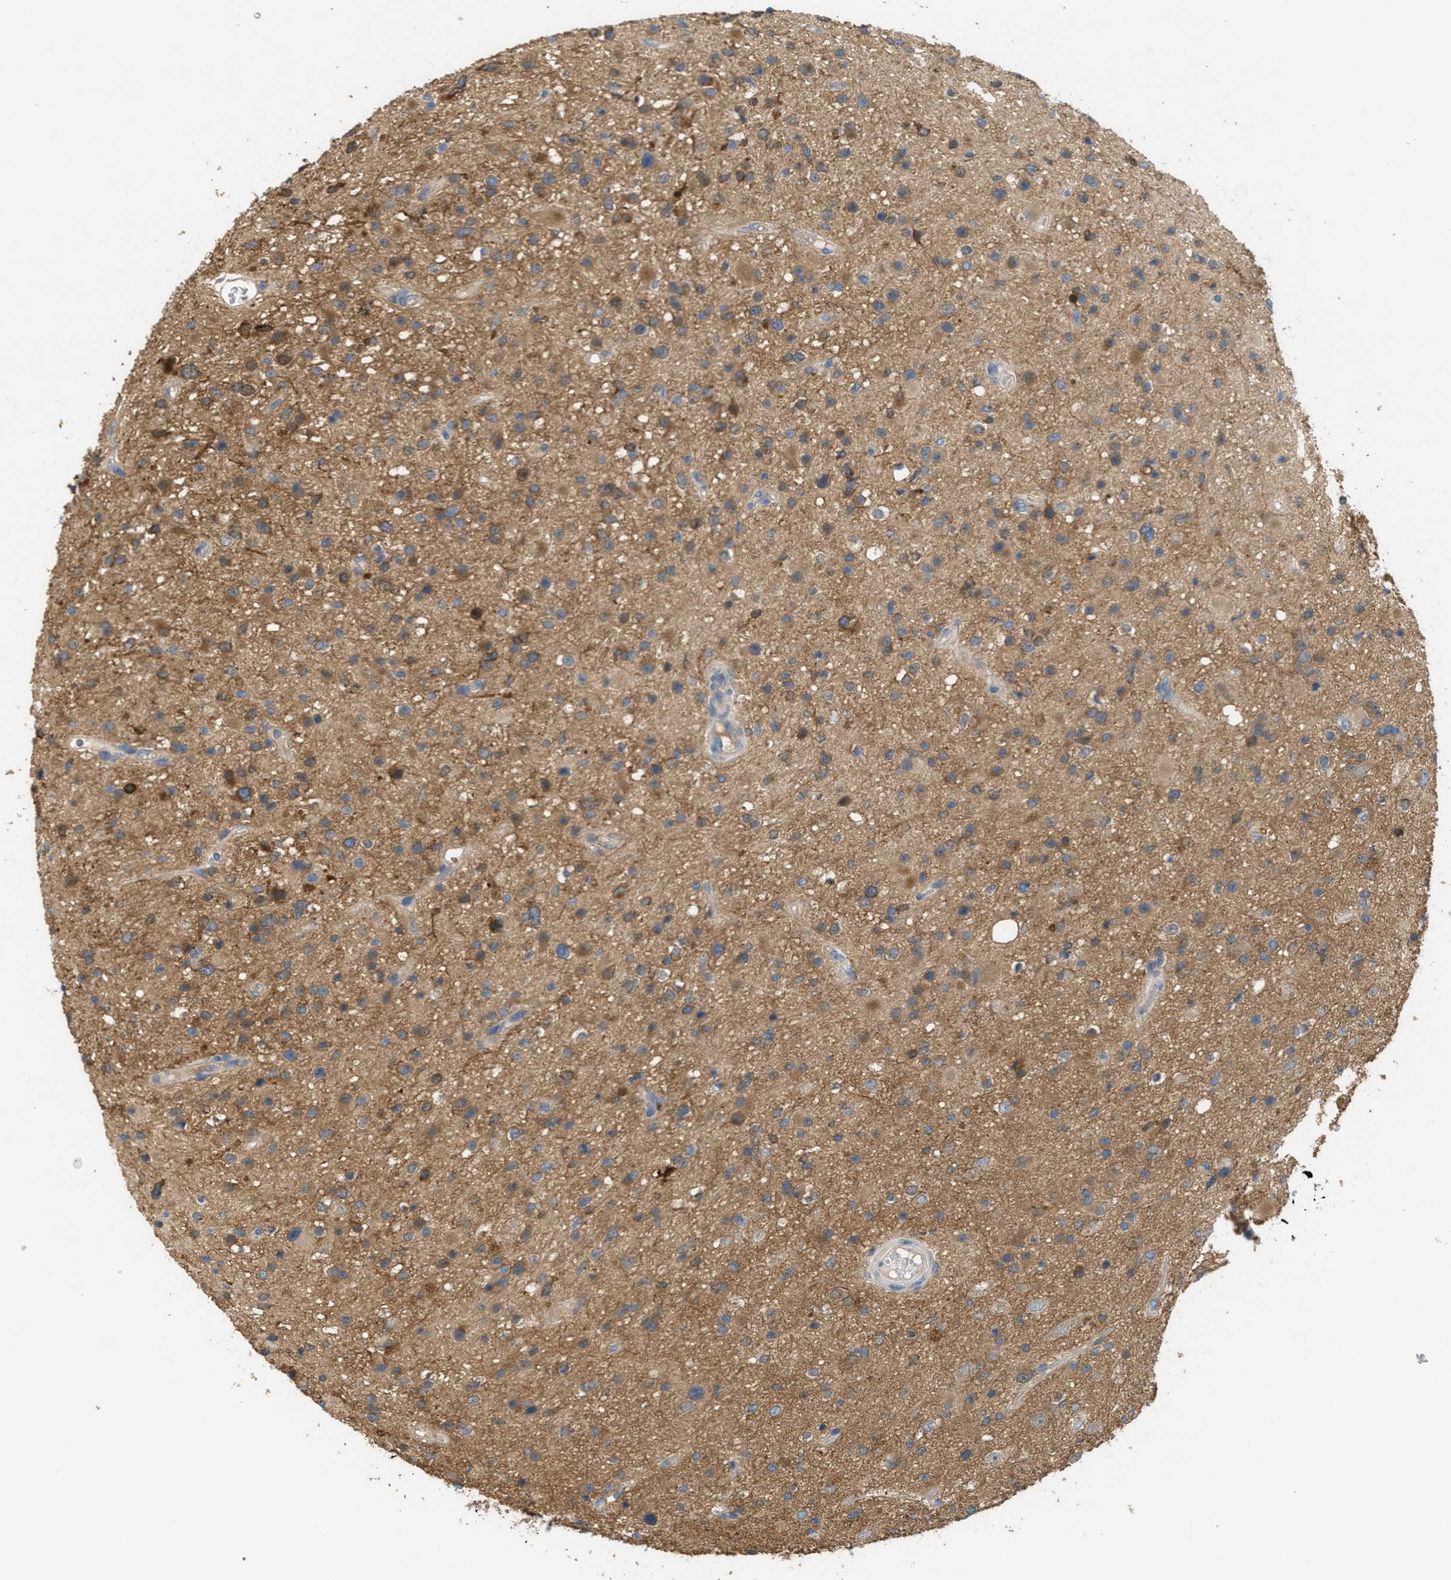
{"staining": {"intensity": "moderate", "quantity": "25%-75%", "location": "cytoplasmic/membranous"}, "tissue": "glioma", "cell_type": "Tumor cells", "image_type": "cancer", "snomed": [{"axis": "morphology", "description": "Glioma, malignant, High grade"}, {"axis": "topography", "description": "Brain"}], "caption": "Approximately 25%-75% of tumor cells in human high-grade glioma (malignant) display moderate cytoplasmic/membranous protein staining as visualized by brown immunohistochemical staining.", "gene": "UBA5", "patient": {"sex": "male", "age": 33}}